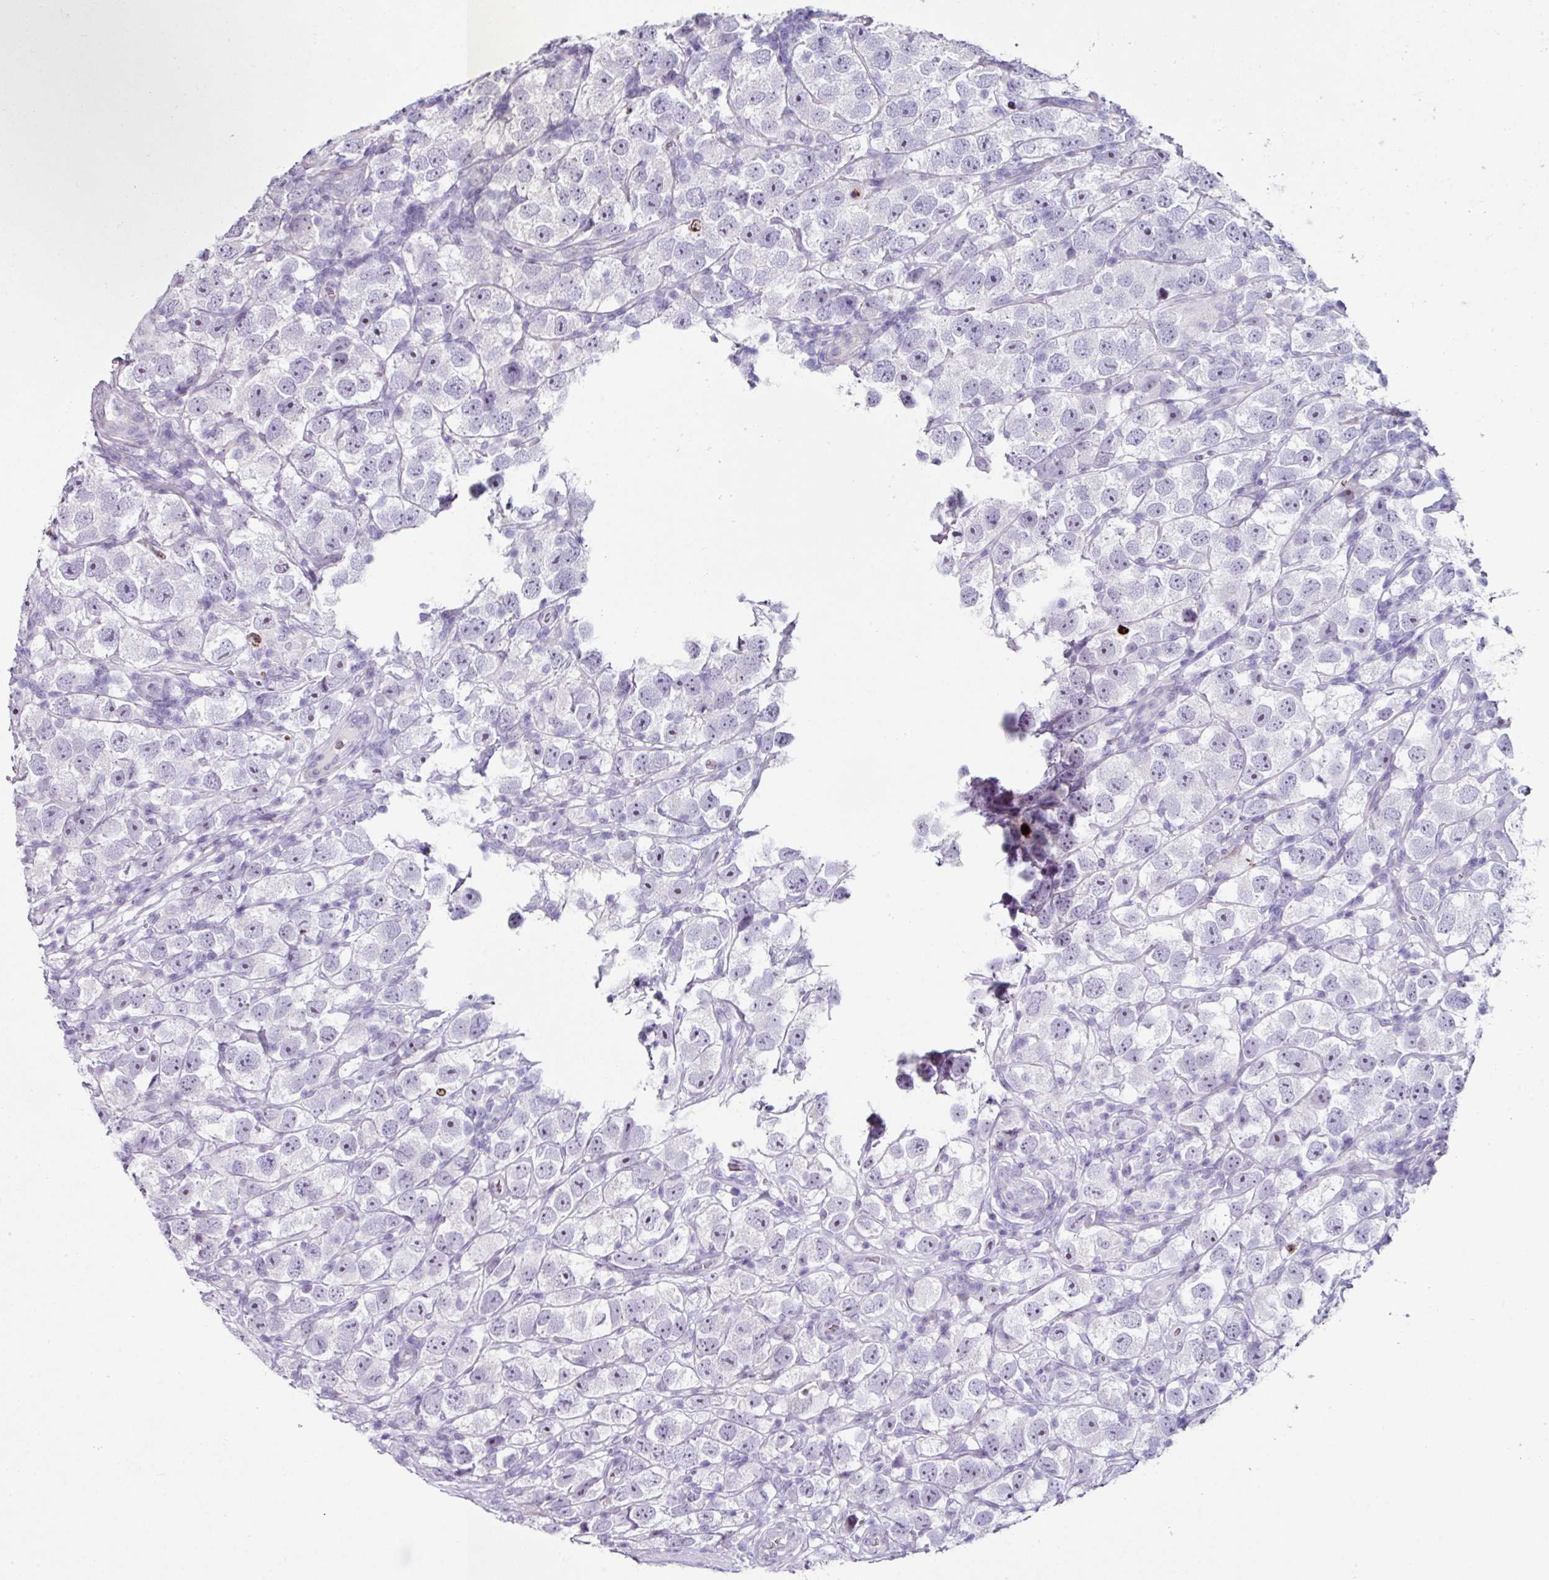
{"staining": {"intensity": "negative", "quantity": "none", "location": "none"}, "tissue": "testis cancer", "cell_type": "Tumor cells", "image_type": "cancer", "snomed": [{"axis": "morphology", "description": "Seminoma, NOS"}, {"axis": "topography", "description": "Testis"}], "caption": "IHC photomicrograph of neoplastic tissue: human testis cancer (seminoma) stained with DAB reveals no significant protein staining in tumor cells.", "gene": "TRA2A", "patient": {"sex": "male", "age": 26}}